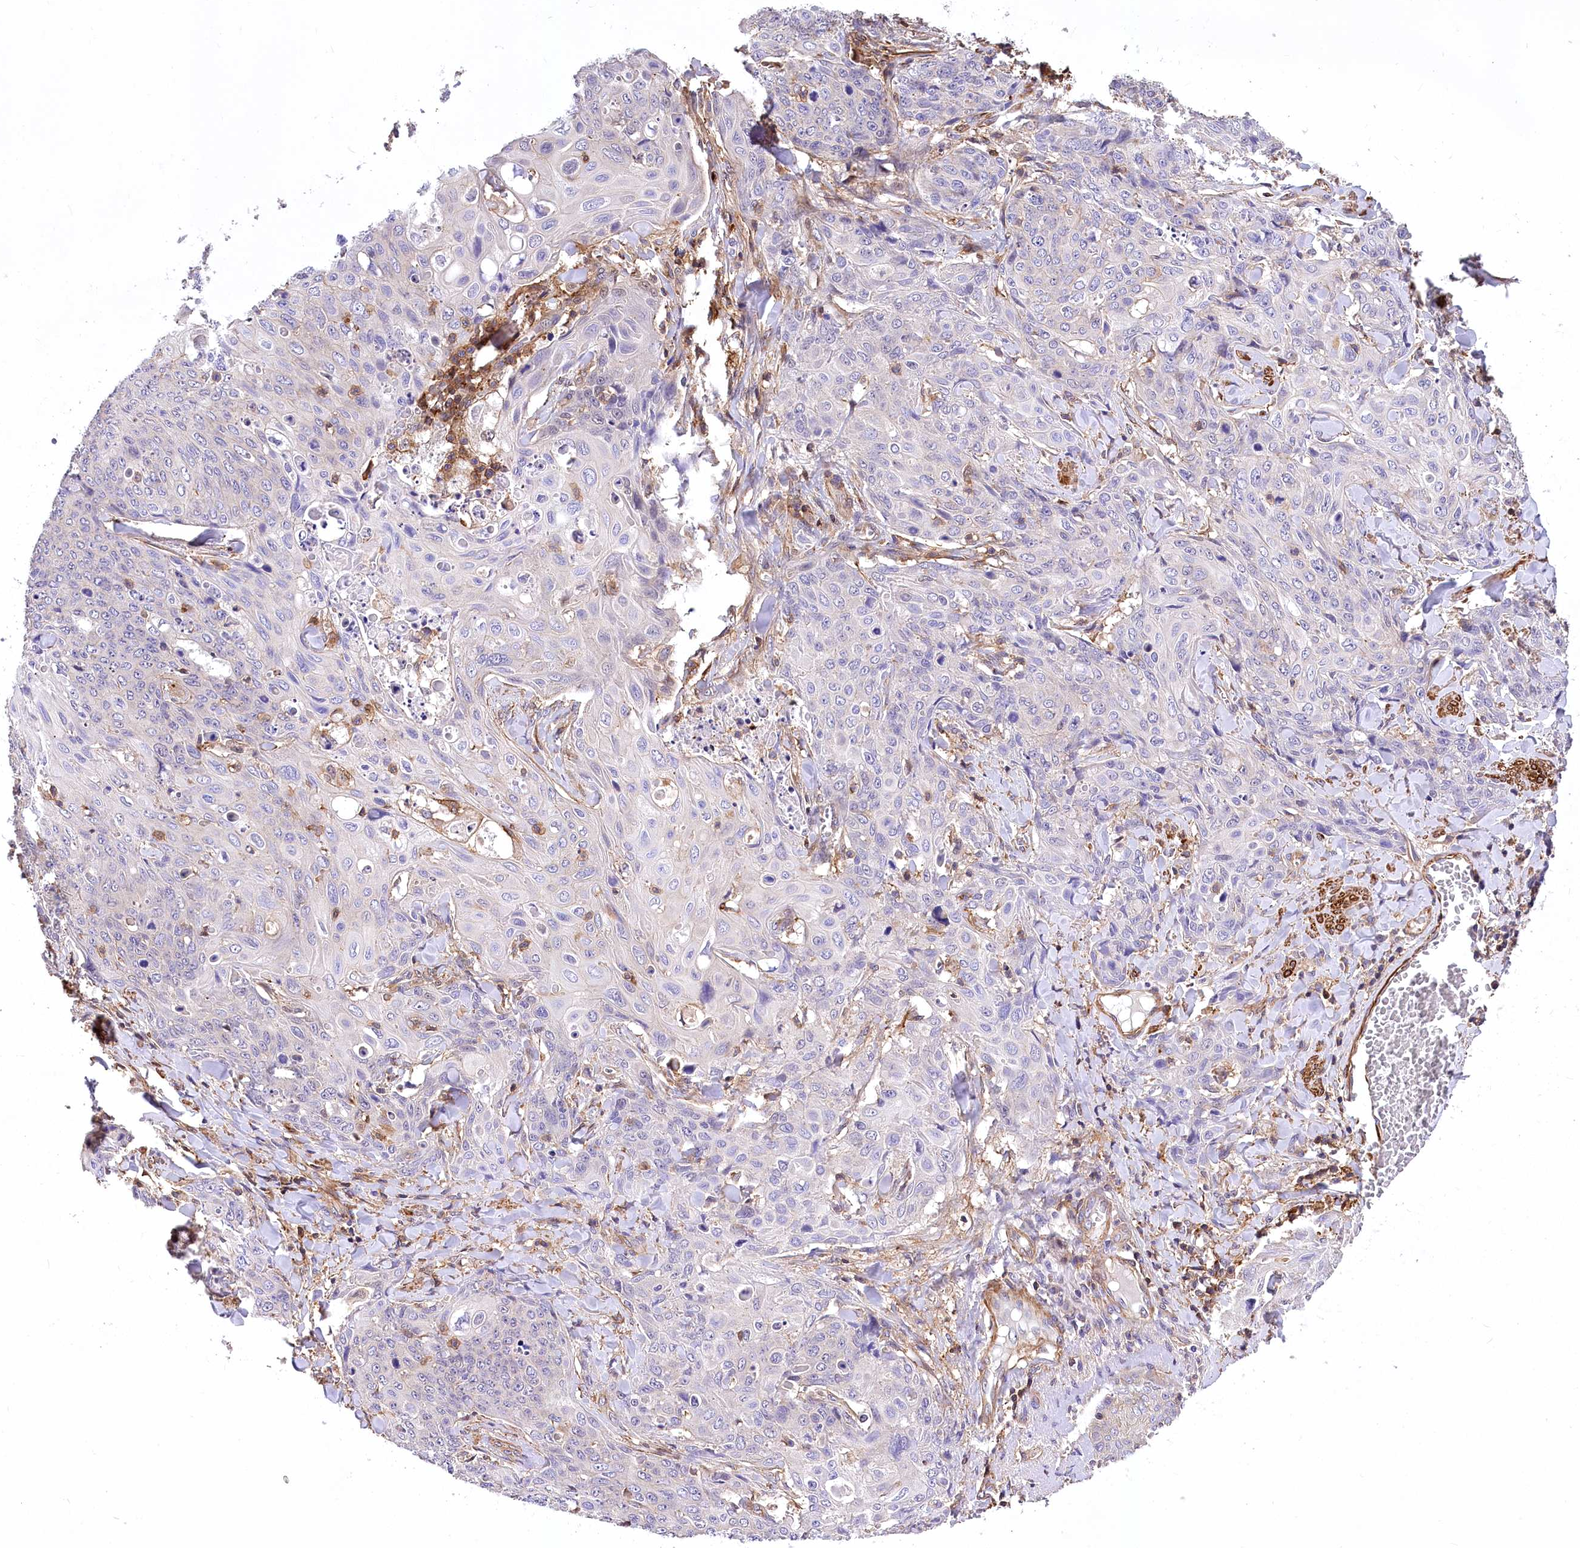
{"staining": {"intensity": "negative", "quantity": "none", "location": "none"}, "tissue": "skin cancer", "cell_type": "Tumor cells", "image_type": "cancer", "snomed": [{"axis": "morphology", "description": "Squamous cell carcinoma, NOS"}, {"axis": "topography", "description": "Skin"}, {"axis": "topography", "description": "Vulva"}], "caption": "There is no significant positivity in tumor cells of skin squamous cell carcinoma. (DAB IHC visualized using brightfield microscopy, high magnification).", "gene": "DPP3", "patient": {"sex": "female", "age": 85}}